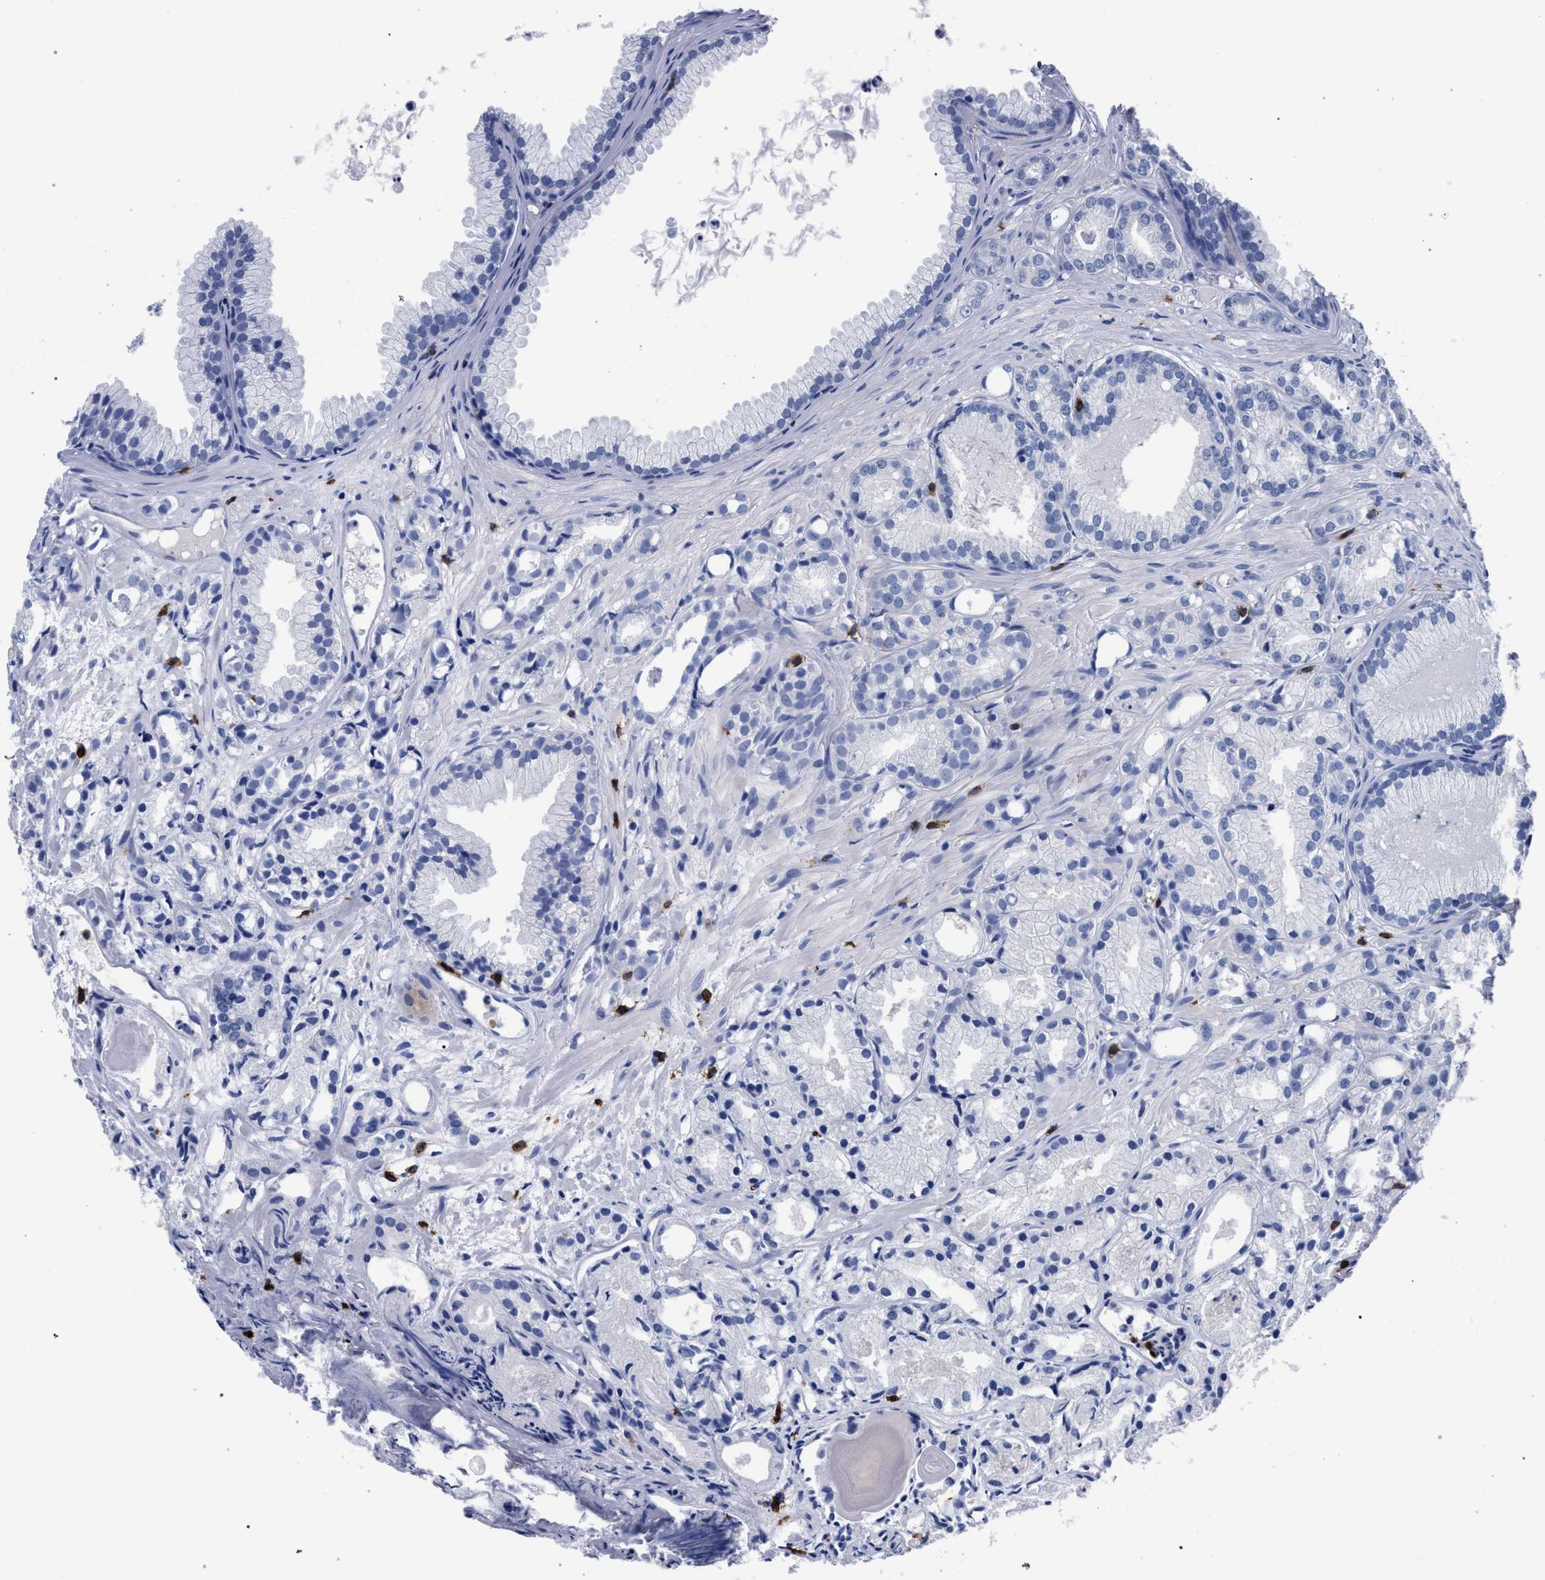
{"staining": {"intensity": "negative", "quantity": "none", "location": "none"}, "tissue": "prostate cancer", "cell_type": "Tumor cells", "image_type": "cancer", "snomed": [{"axis": "morphology", "description": "Adenocarcinoma, Low grade"}, {"axis": "topography", "description": "Prostate"}], "caption": "Tumor cells show no significant staining in low-grade adenocarcinoma (prostate). (DAB (3,3'-diaminobenzidine) immunohistochemistry (IHC) visualized using brightfield microscopy, high magnification).", "gene": "KLRK1", "patient": {"sex": "male", "age": 72}}